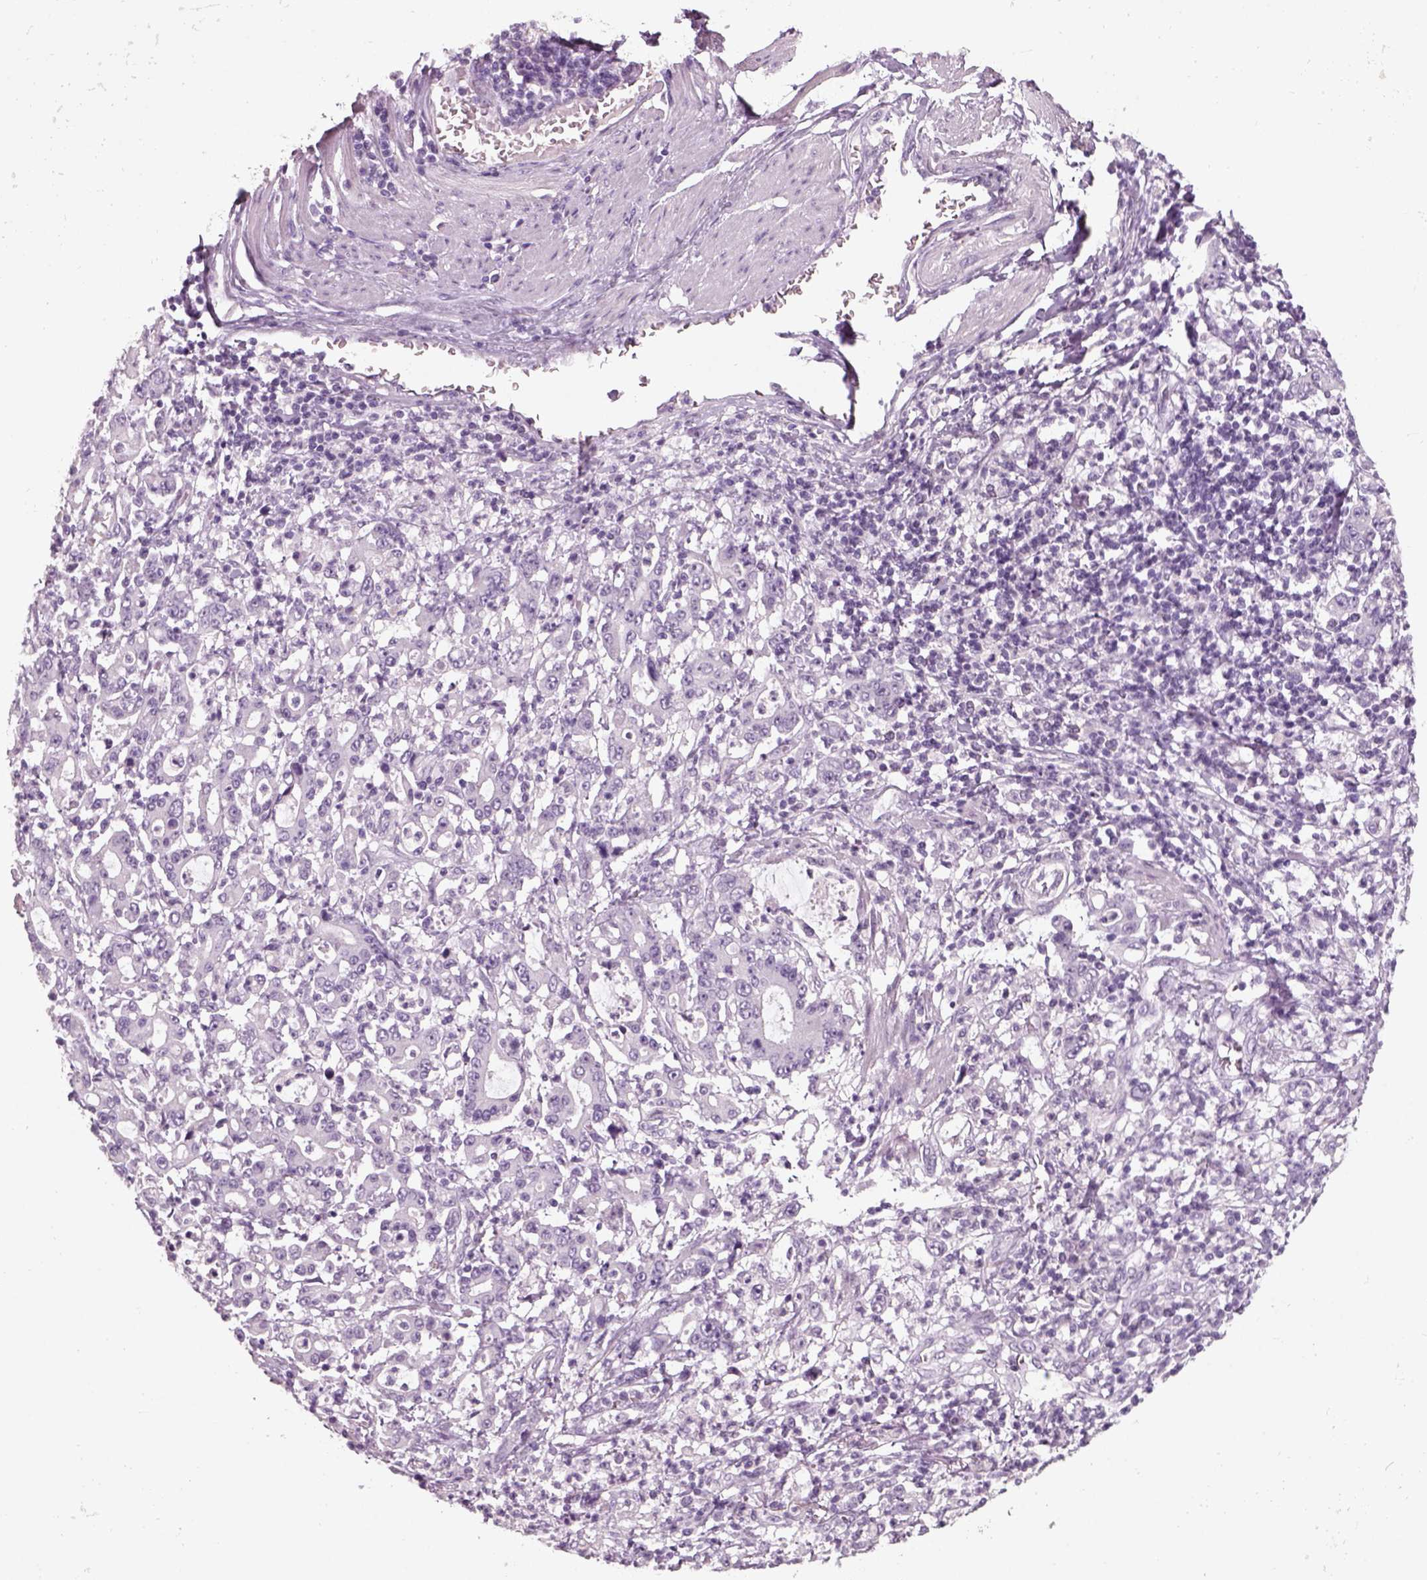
{"staining": {"intensity": "negative", "quantity": "none", "location": "none"}, "tissue": "stomach cancer", "cell_type": "Tumor cells", "image_type": "cancer", "snomed": [{"axis": "morphology", "description": "Adenocarcinoma, NOS"}, {"axis": "topography", "description": "Stomach, upper"}], "caption": "Protein analysis of stomach cancer demonstrates no significant positivity in tumor cells.", "gene": "SLC6A2", "patient": {"sex": "male", "age": 68}}